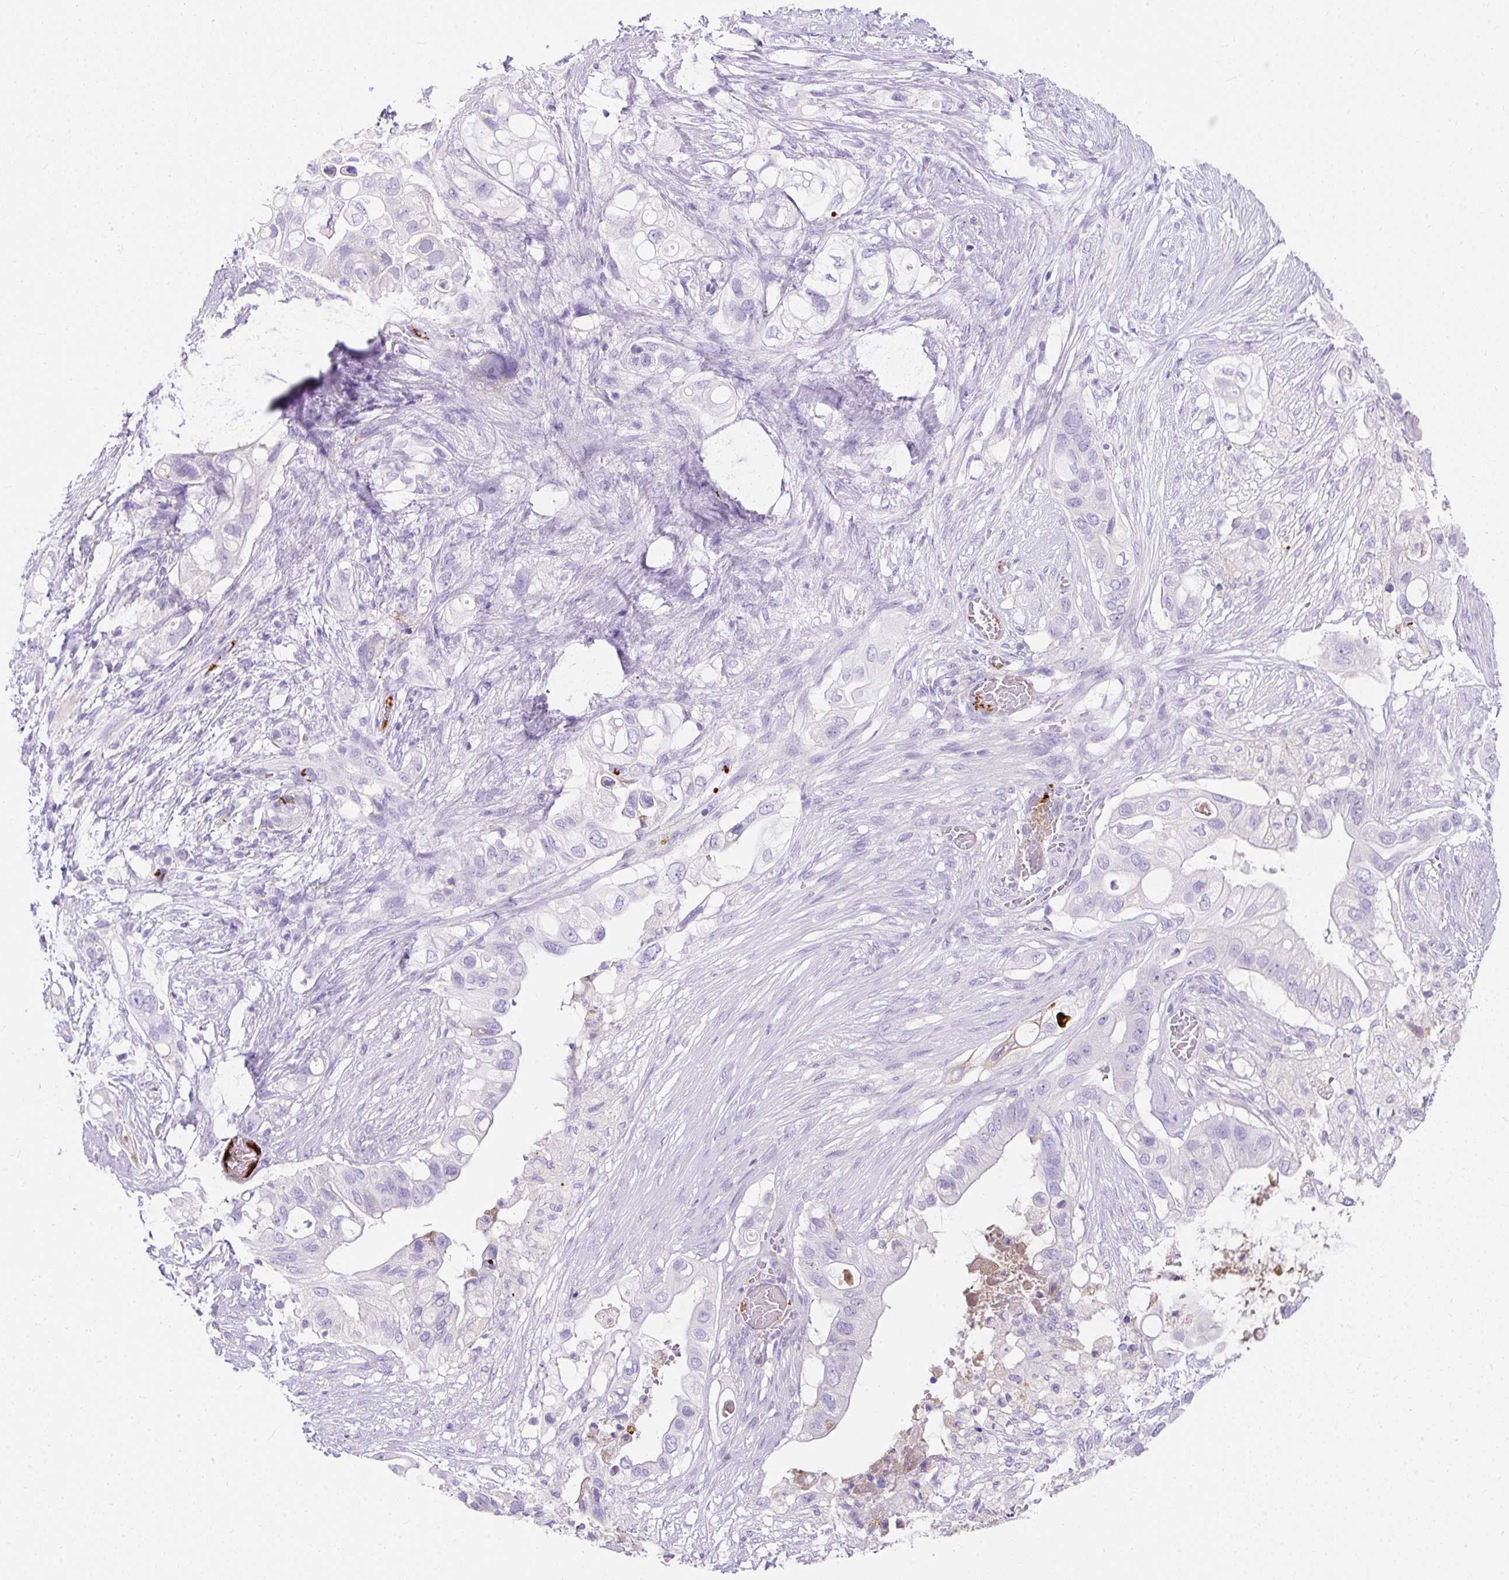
{"staining": {"intensity": "negative", "quantity": "none", "location": "none"}, "tissue": "pancreatic cancer", "cell_type": "Tumor cells", "image_type": "cancer", "snomed": [{"axis": "morphology", "description": "Adenocarcinoma, NOS"}, {"axis": "topography", "description": "Pancreas"}], "caption": "This micrograph is of pancreatic adenocarcinoma stained with immunohistochemistry to label a protein in brown with the nuclei are counter-stained blue. There is no expression in tumor cells. (IHC, brightfield microscopy, high magnification).", "gene": "APOC4-APOC2", "patient": {"sex": "female", "age": 72}}